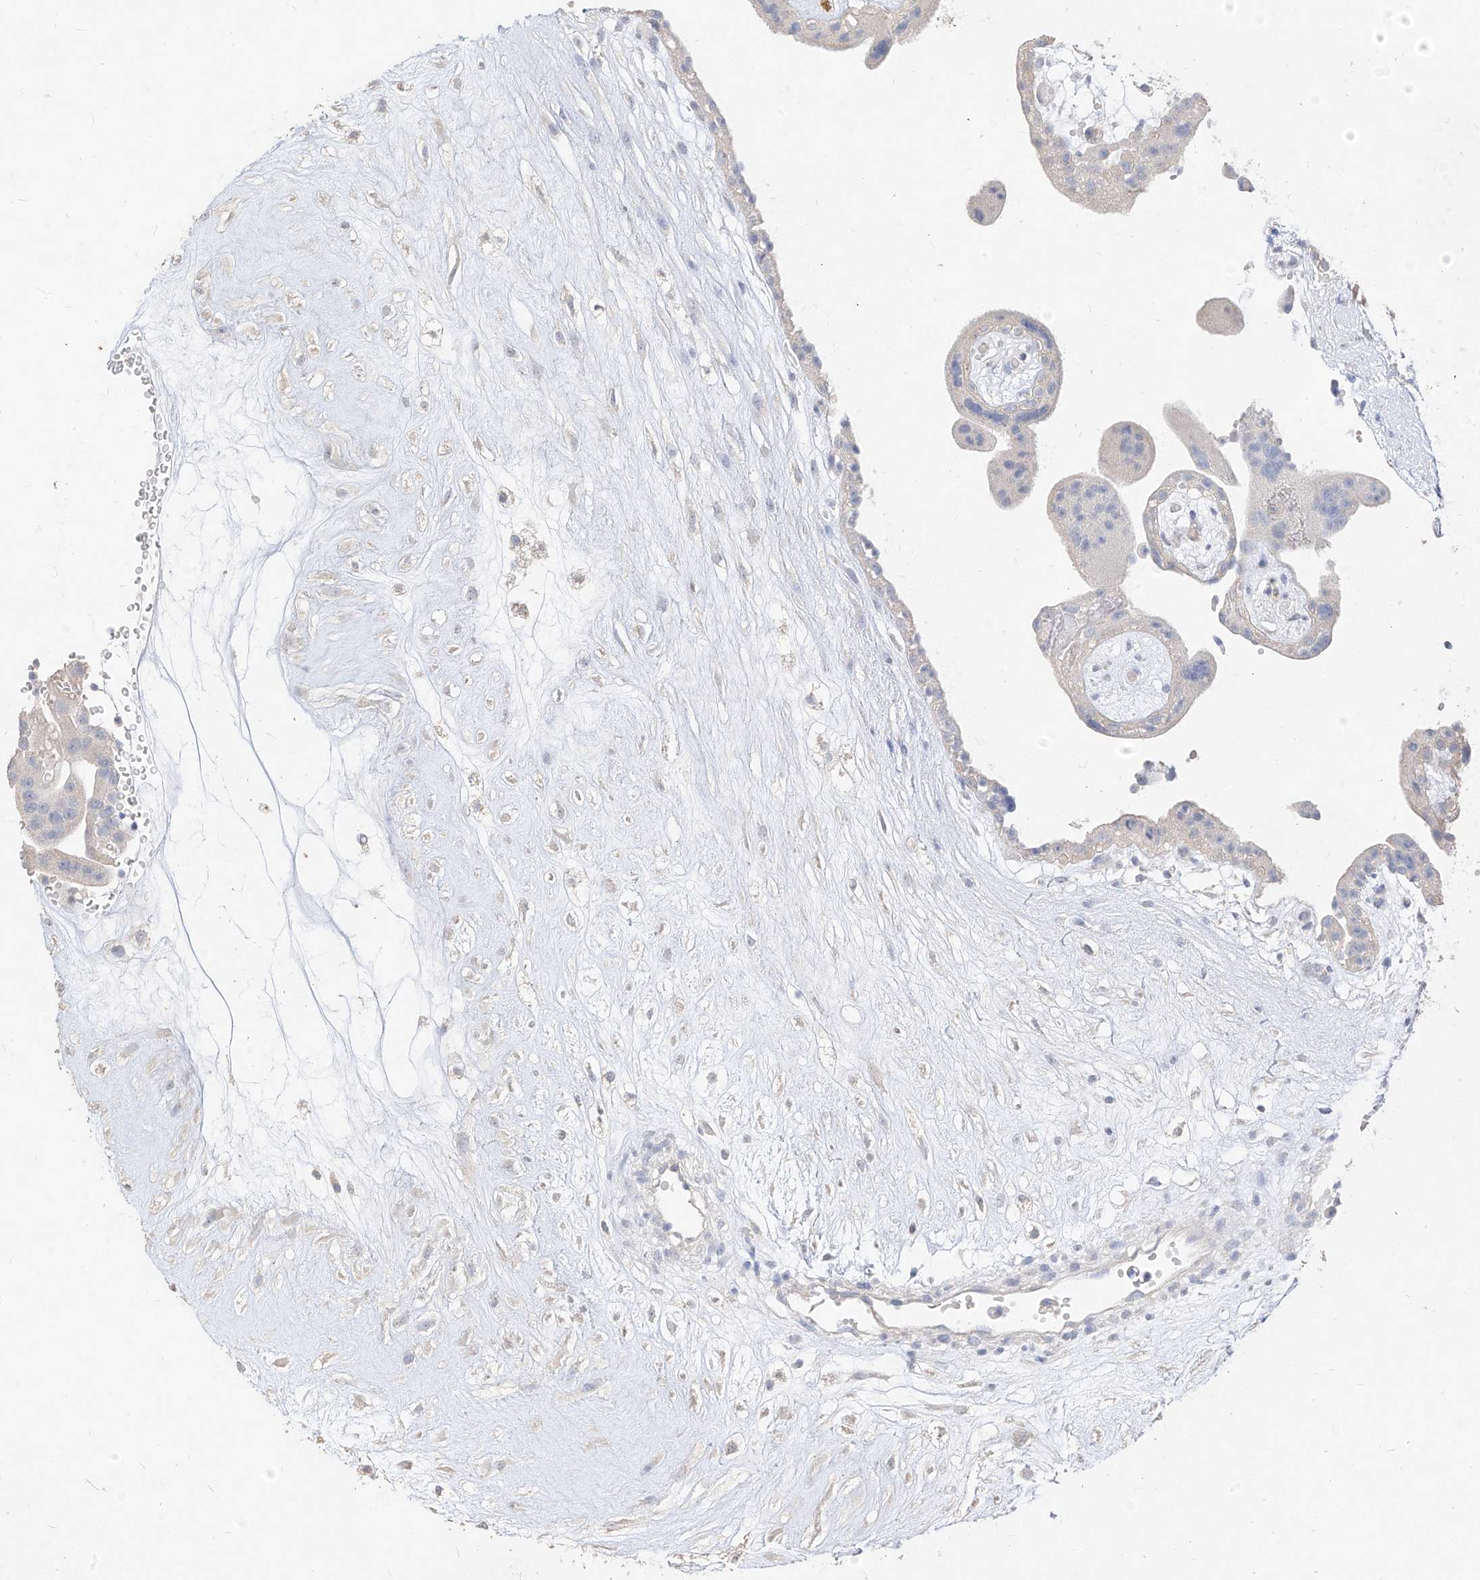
{"staining": {"intensity": "negative", "quantity": "none", "location": "none"}, "tissue": "placenta", "cell_type": "Decidual cells", "image_type": "normal", "snomed": [{"axis": "morphology", "description": "Normal tissue, NOS"}, {"axis": "topography", "description": "Placenta"}], "caption": "Protein analysis of normal placenta demonstrates no significant staining in decidual cells. (DAB IHC with hematoxylin counter stain).", "gene": "ZZEF1", "patient": {"sex": "female", "age": 18}}